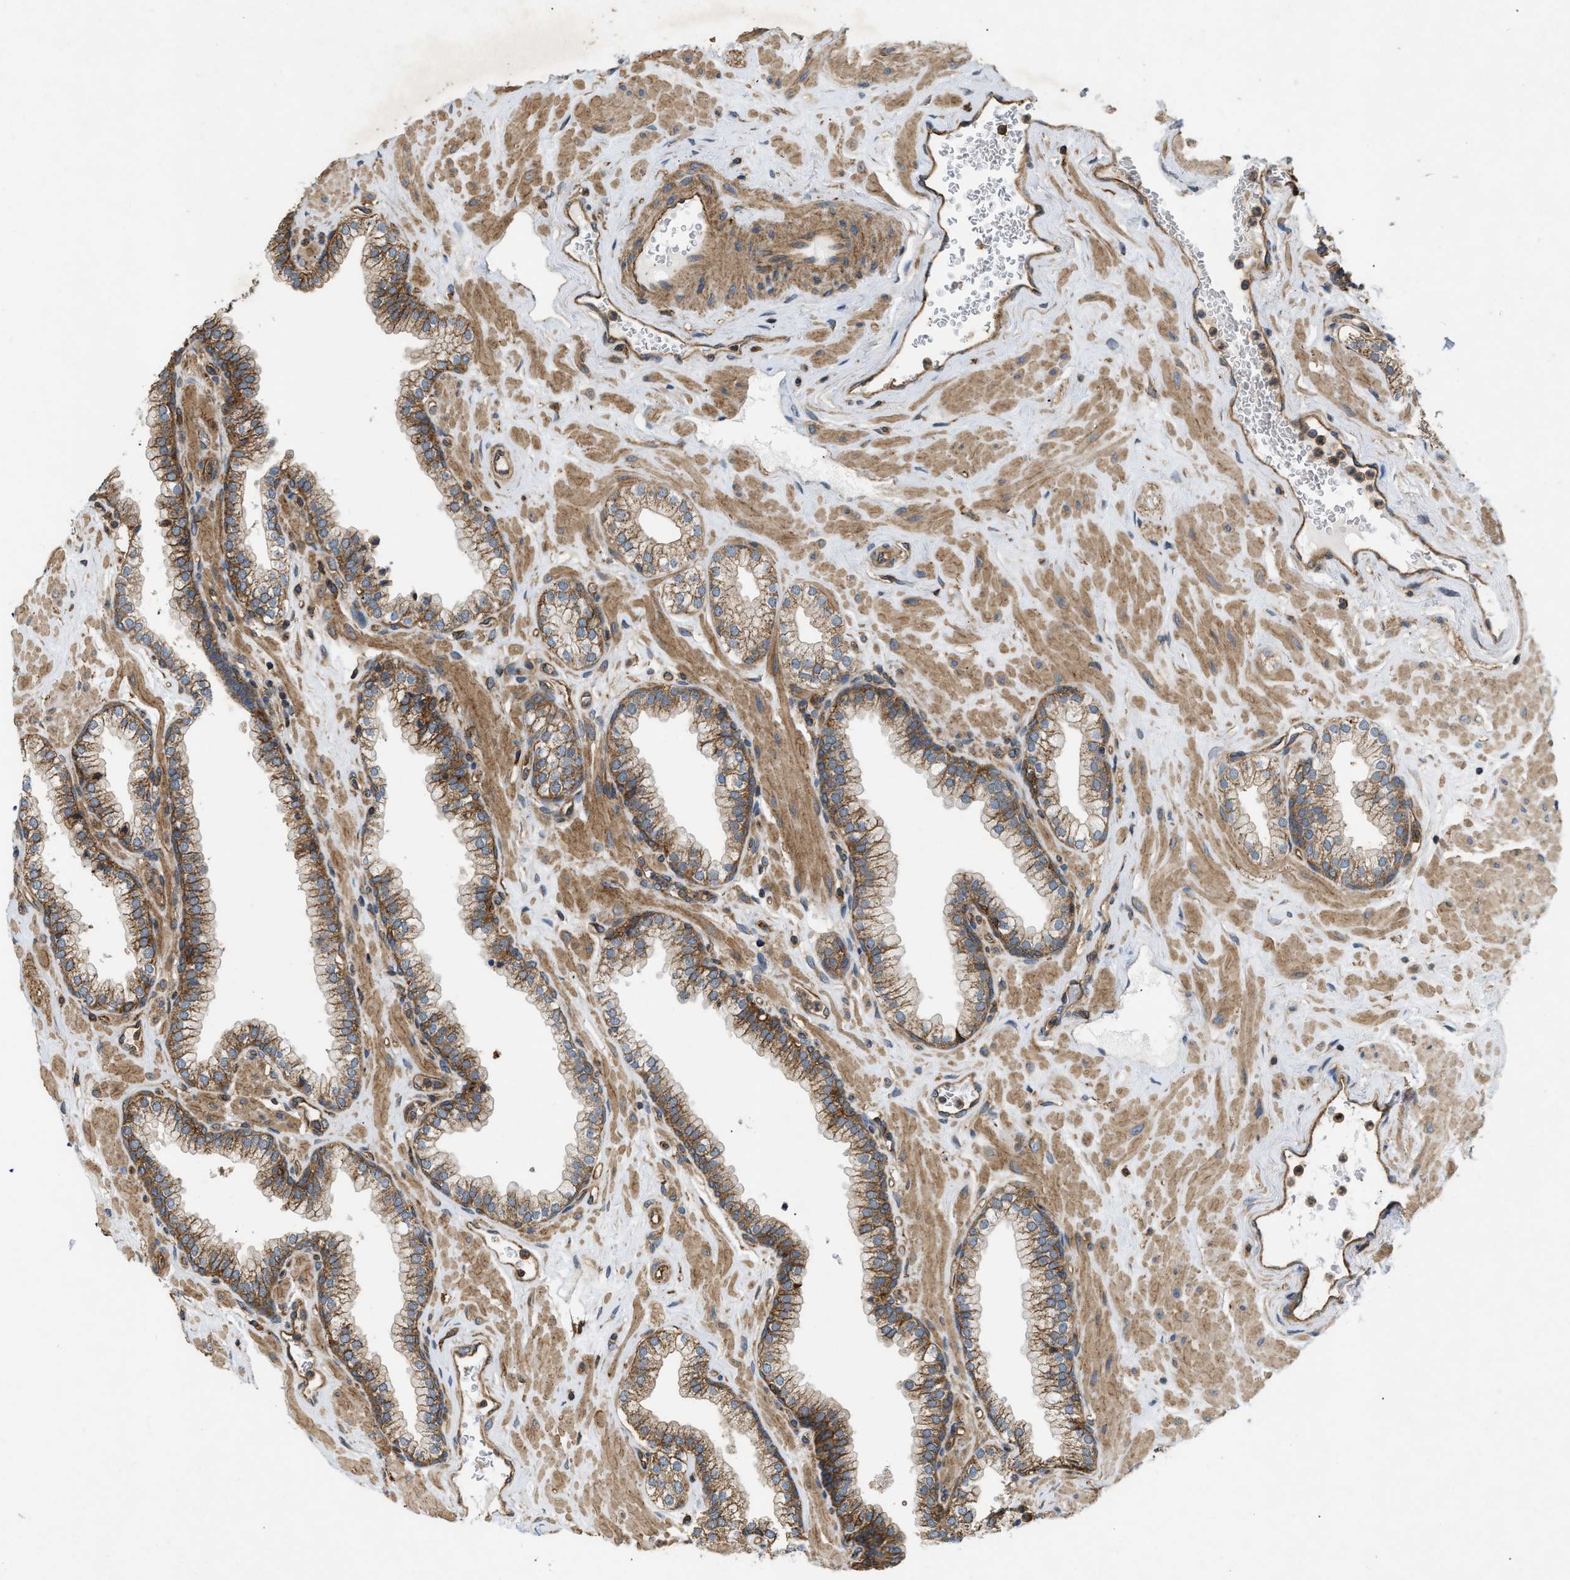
{"staining": {"intensity": "moderate", "quantity": ">75%", "location": "cytoplasmic/membranous"}, "tissue": "prostate", "cell_type": "Glandular cells", "image_type": "normal", "snomed": [{"axis": "morphology", "description": "Normal tissue, NOS"}, {"axis": "morphology", "description": "Urothelial carcinoma, Low grade"}, {"axis": "topography", "description": "Urinary bladder"}, {"axis": "topography", "description": "Prostate"}], "caption": "DAB (3,3'-diaminobenzidine) immunohistochemical staining of normal prostate displays moderate cytoplasmic/membranous protein positivity in about >75% of glandular cells.", "gene": "GNB4", "patient": {"sex": "male", "age": 60}}